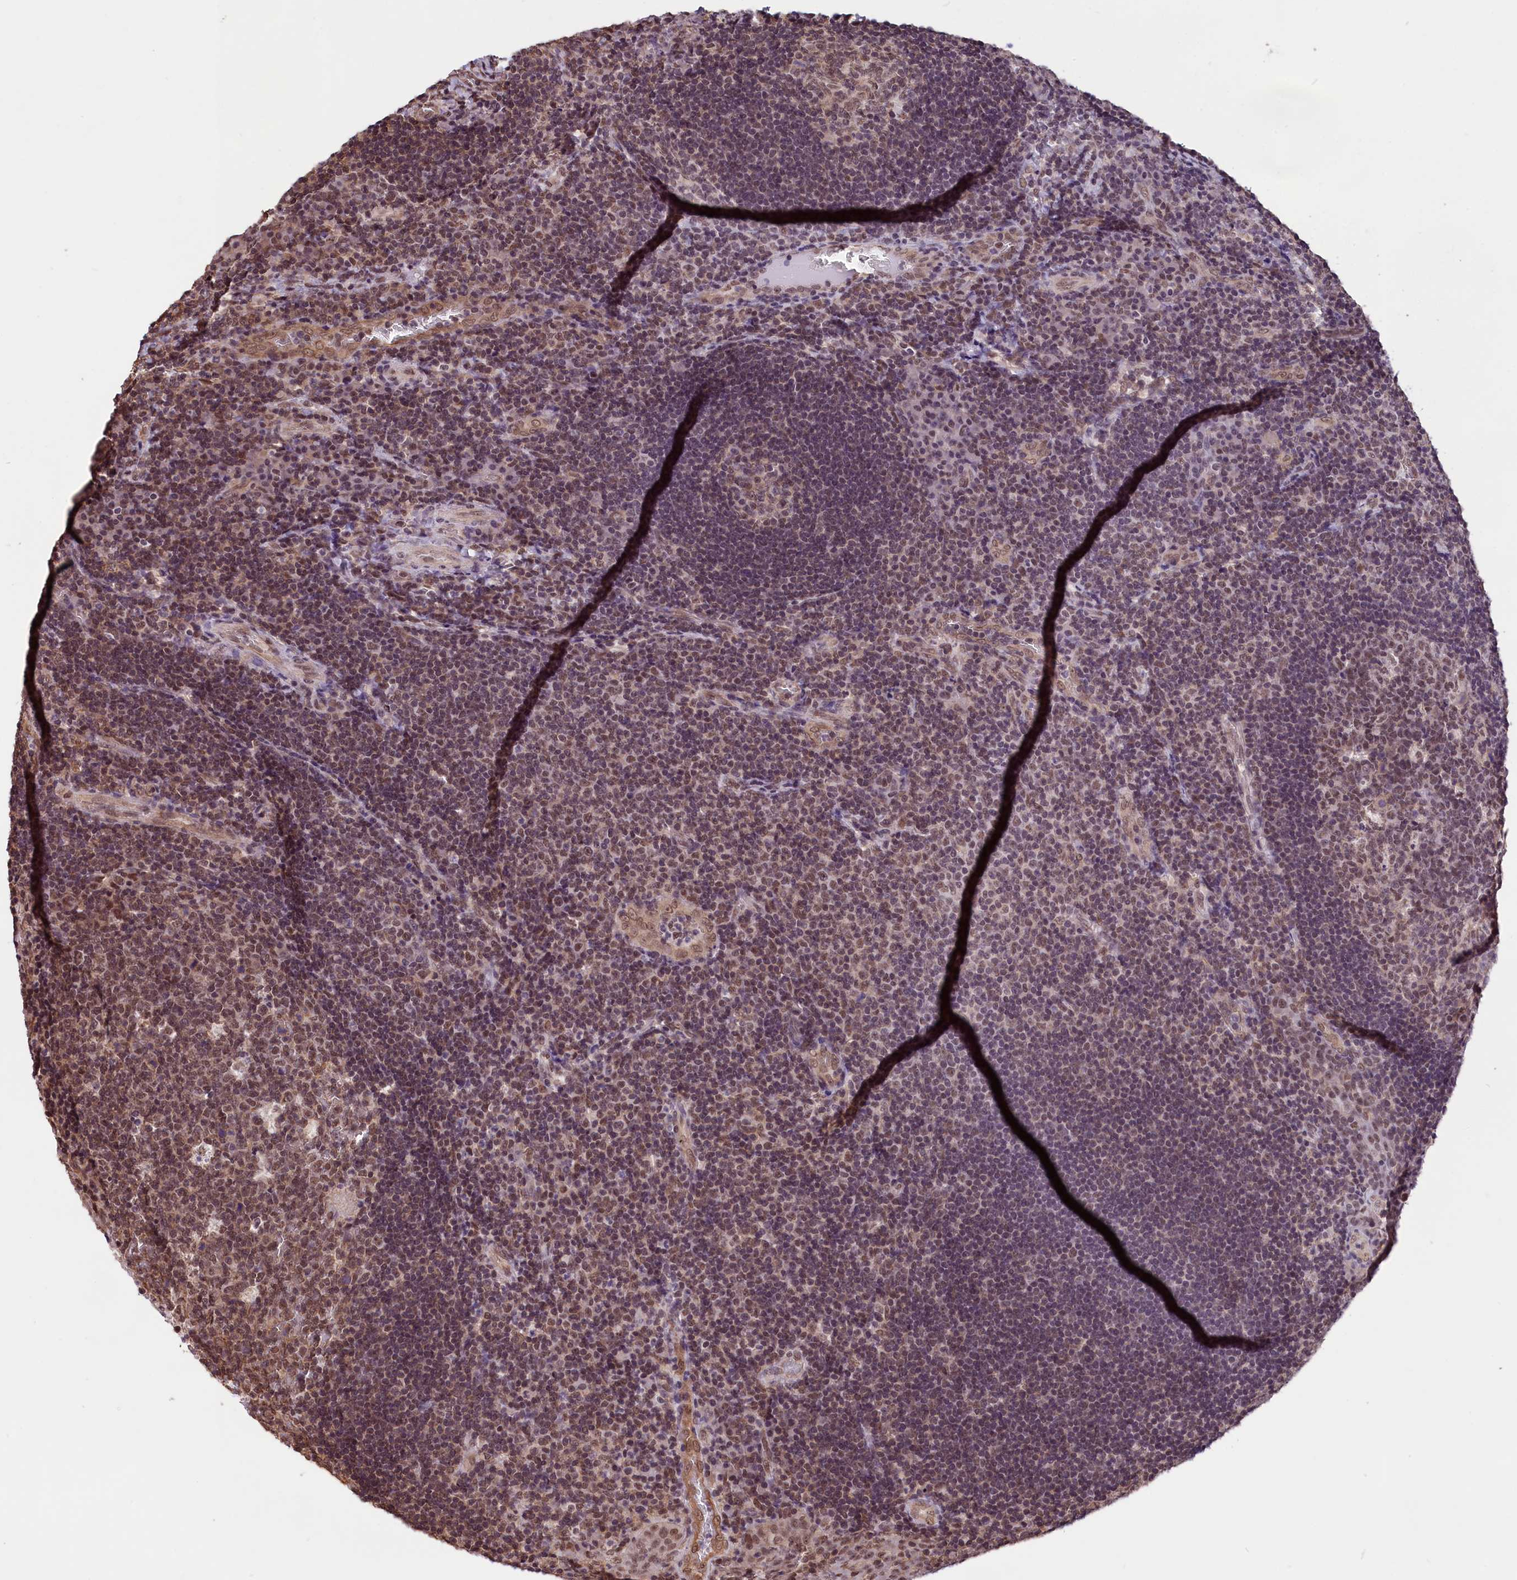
{"staining": {"intensity": "moderate", "quantity": ">75%", "location": "nuclear"}, "tissue": "tonsil", "cell_type": "Germinal center cells", "image_type": "normal", "snomed": [{"axis": "morphology", "description": "Normal tissue, NOS"}, {"axis": "topography", "description": "Tonsil"}], "caption": "Immunohistochemistry (DAB) staining of unremarkable tonsil exhibits moderate nuclear protein staining in about >75% of germinal center cells. The protein of interest is stained brown, and the nuclei are stained in blue (DAB IHC with brightfield microscopy, high magnification).", "gene": "ZC3H4", "patient": {"sex": "male", "age": 17}}